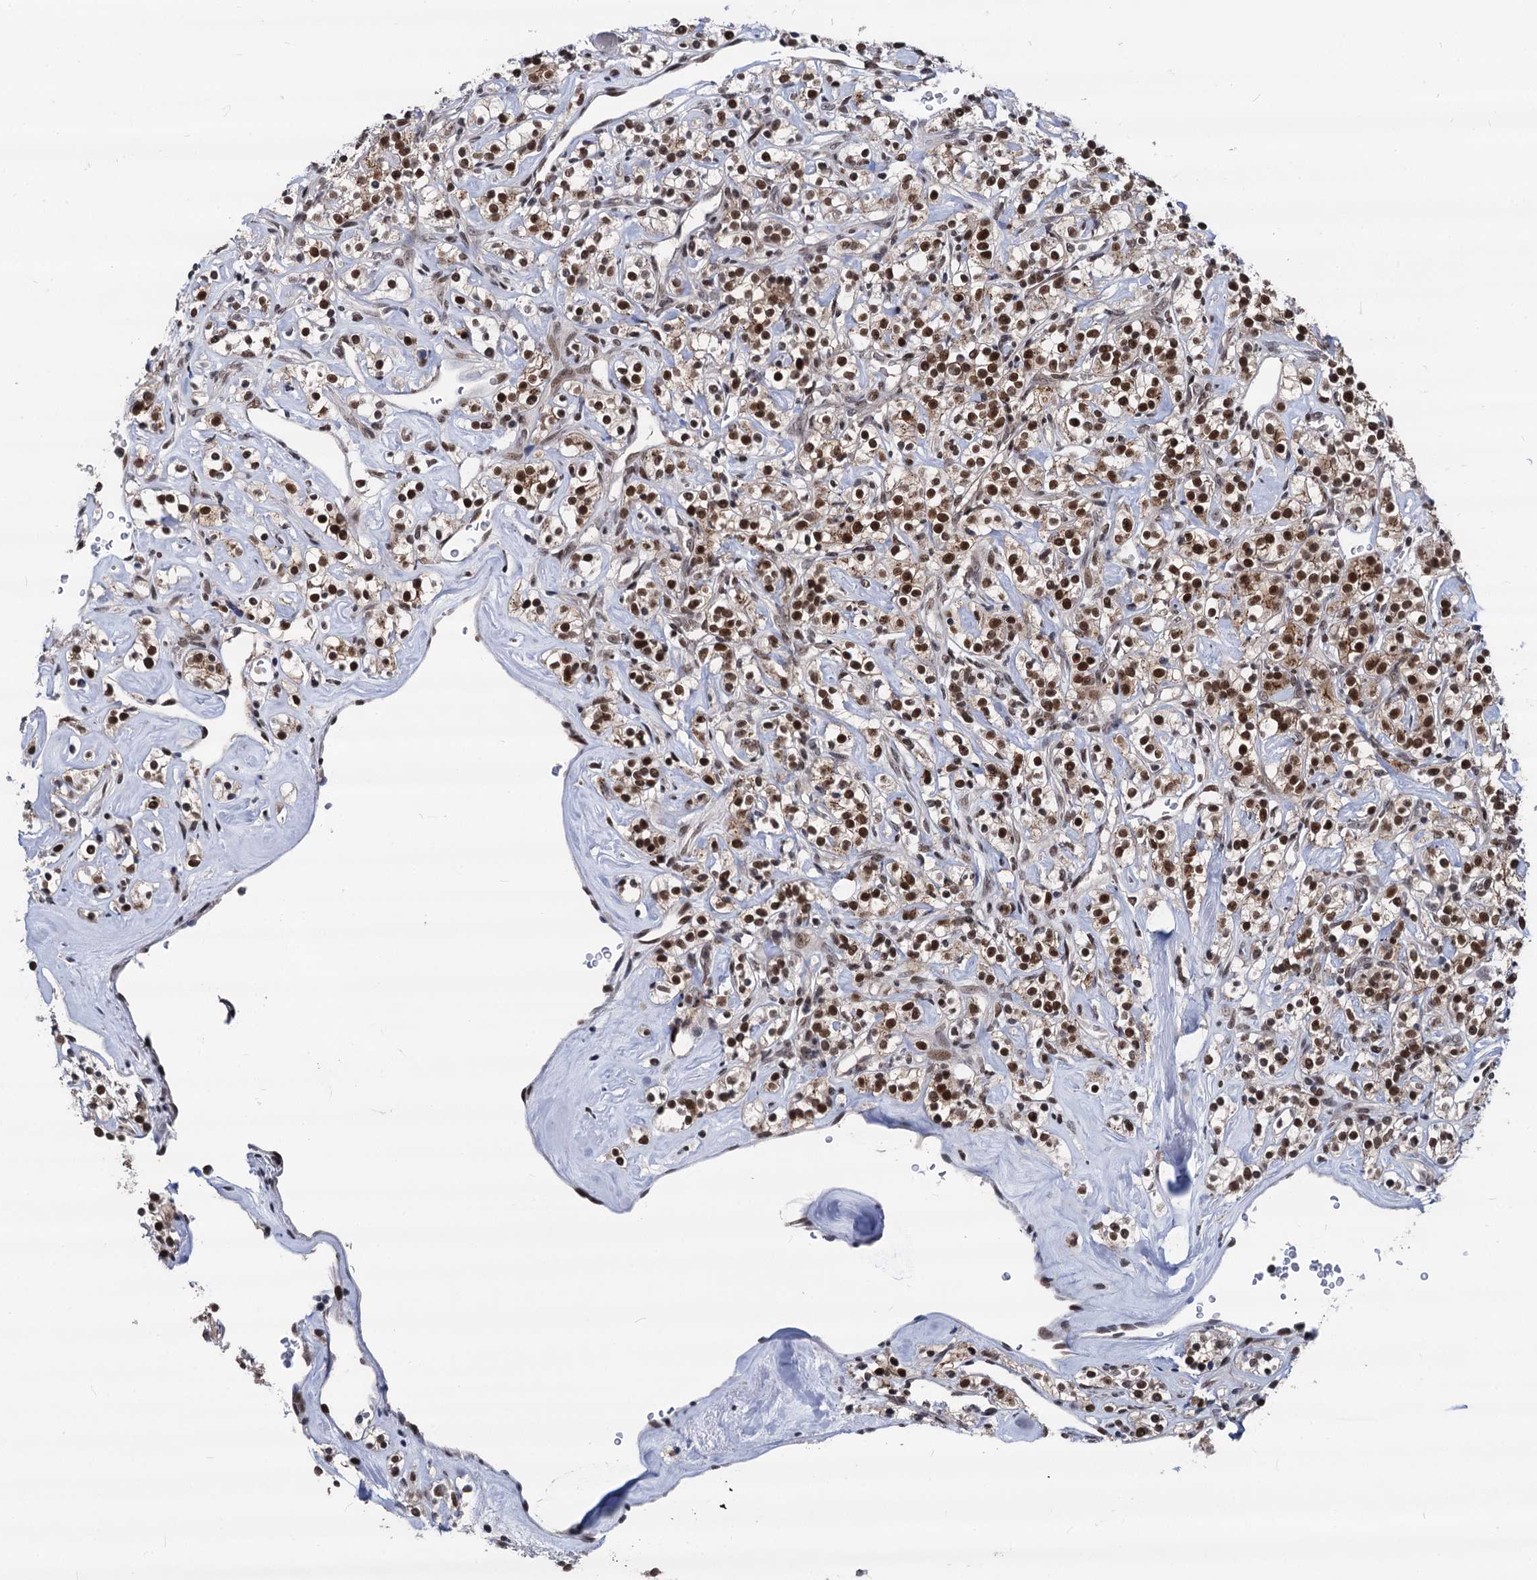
{"staining": {"intensity": "strong", "quantity": ">75%", "location": "nuclear"}, "tissue": "renal cancer", "cell_type": "Tumor cells", "image_type": "cancer", "snomed": [{"axis": "morphology", "description": "Adenocarcinoma, NOS"}, {"axis": "topography", "description": "Kidney"}], "caption": "Immunohistochemical staining of human adenocarcinoma (renal) shows strong nuclear protein expression in approximately >75% of tumor cells.", "gene": "GALNT11", "patient": {"sex": "male", "age": 77}}